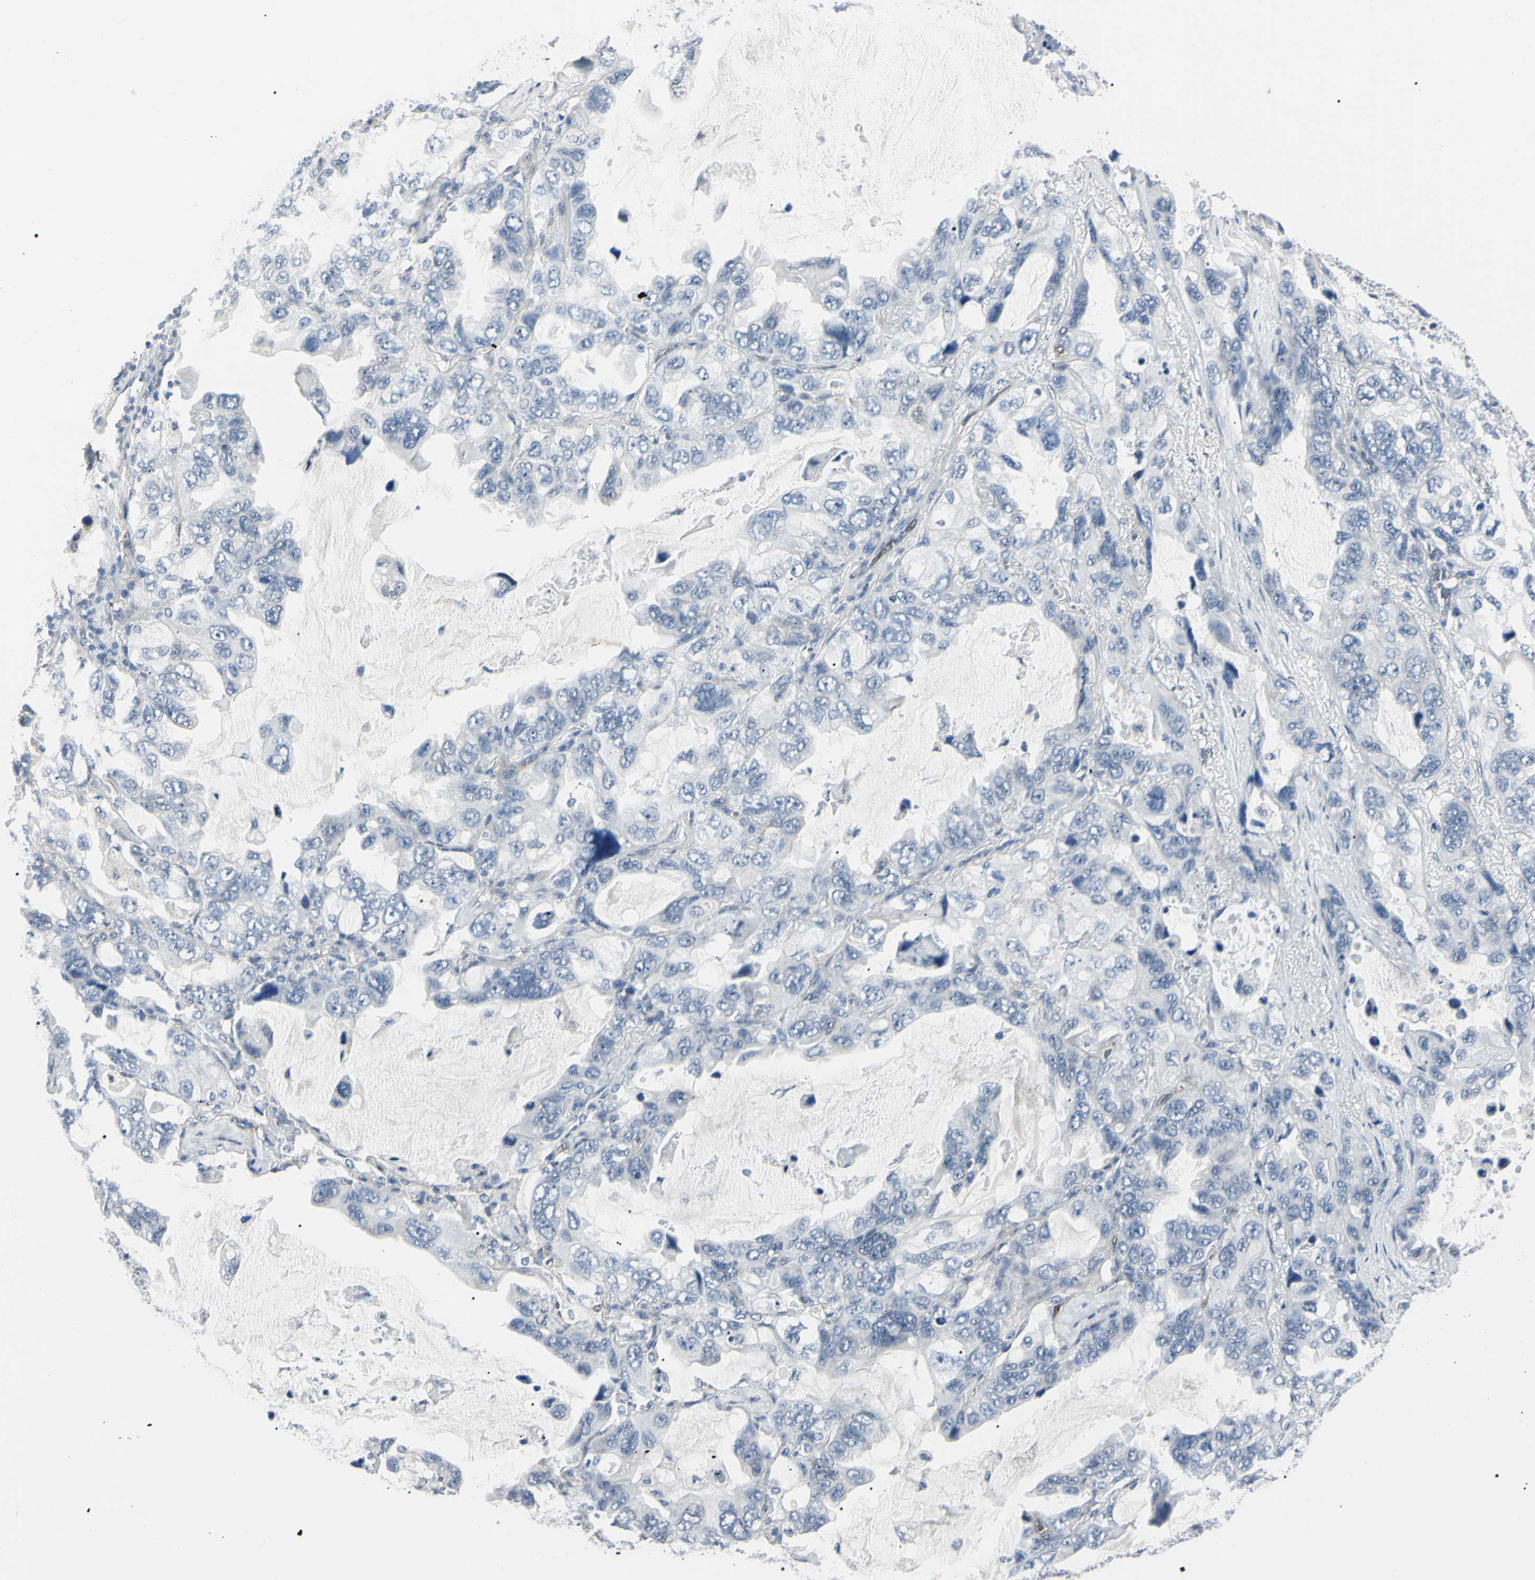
{"staining": {"intensity": "negative", "quantity": "none", "location": "none"}, "tissue": "lung cancer", "cell_type": "Tumor cells", "image_type": "cancer", "snomed": [{"axis": "morphology", "description": "Squamous cell carcinoma, NOS"}, {"axis": "topography", "description": "Lung"}], "caption": "Immunohistochemical staining of human lung cancer (squamous cell carcinoma) exhibits no significant staining in tumor cells.", "gene": "AKR1C3", "patient": {"sex": "female", "age": 73}}